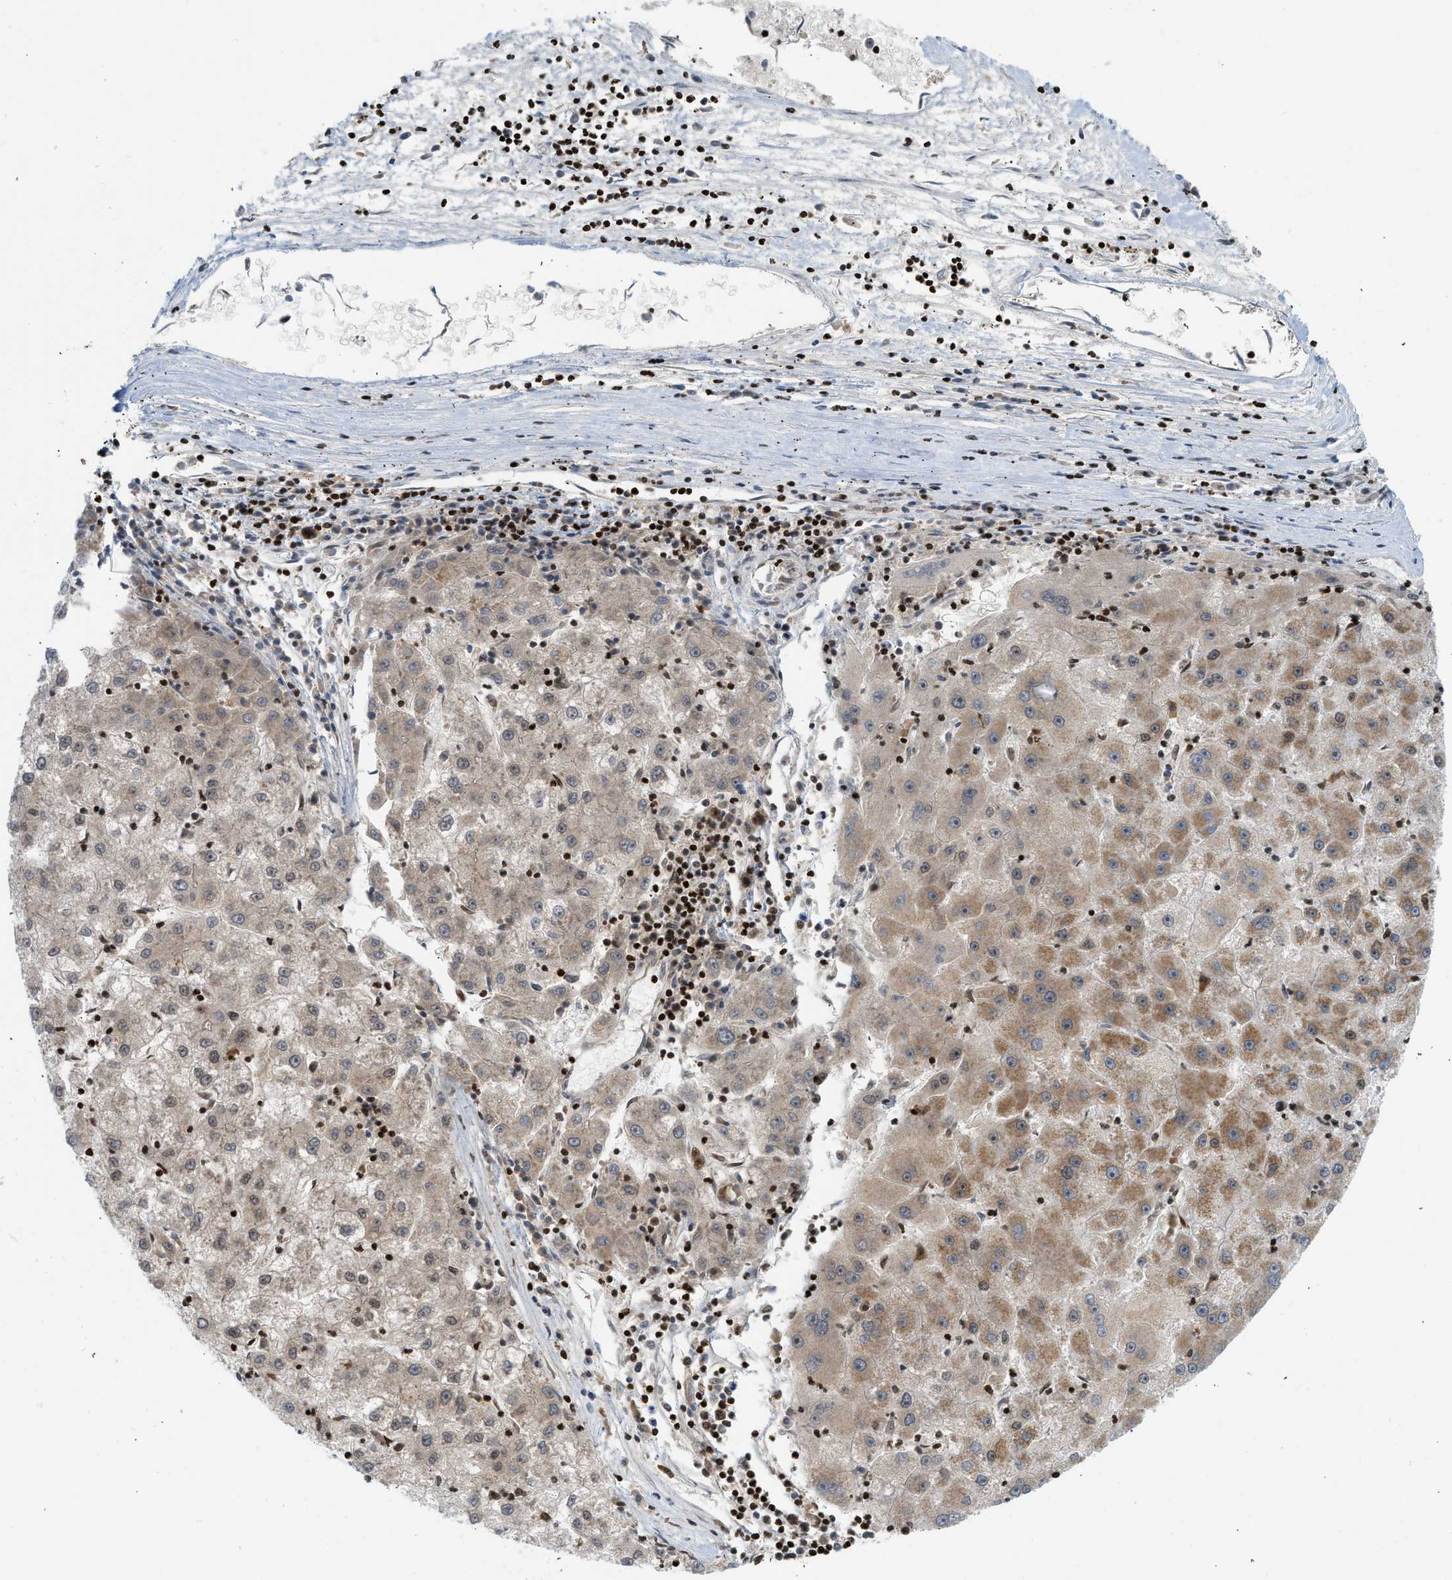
{"staining": {"intensity": "moderate", "quantity": "25%-75%", "location": "cytoplasmic/membranous,nuclear"}, "tissue": "liver cancer", "cell_type": "Tumor cells", "image_type": "cancer", "snomed": [{"axis": "morphology", "description": "Carcinoma, Hepatocellular, NOS"}, {"axis": "topography", "description": "Liver"}], "caption": "Liver cancer tissue shows moderate cytoplasmic/membranous and nuclear expression in about 25%-75% of tumor cells, visualized by immunohistochemistry.", "gene": "ZNF22", "patient": {"sex": "male", "age": 72}}